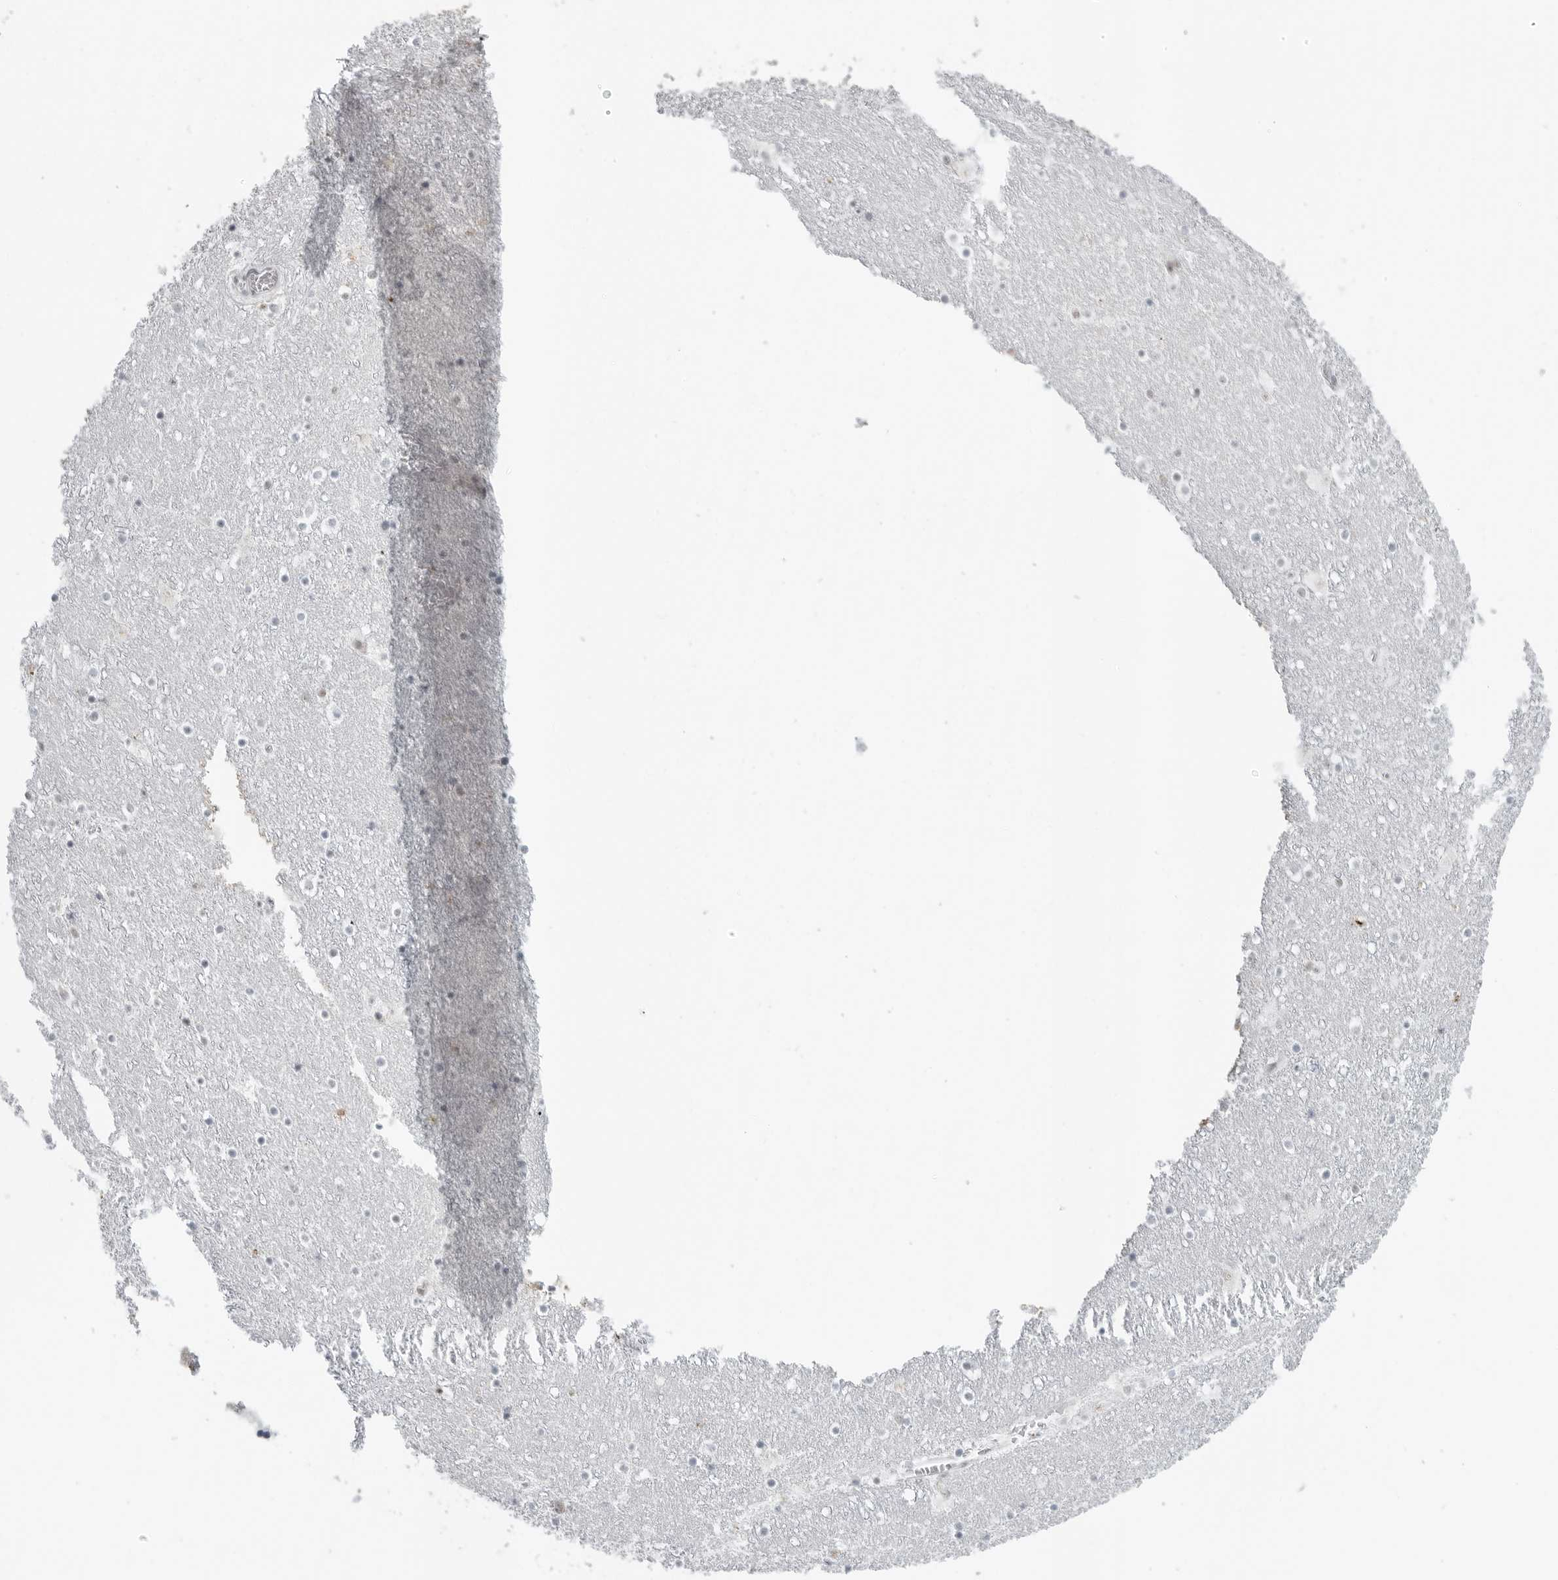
{"staining": {"intensity": "negative", "quantity": "none", "location": "none"}, "tissue": "caudate", "cell_type": "Glial cells", "image_type": "normal", "snomed": [{"axis": "morphology", "description": "Normal tissue, NOS"}, {"axis": "topography", "description": "Lateral ventricle wall"}], "caption": "IHC histopathology image of normal caudate stained for a protein (brown), which demonstrates no expression in glial cells.", "gene": "WRAP53", "patient": {"sex": "male", "age": 45}}